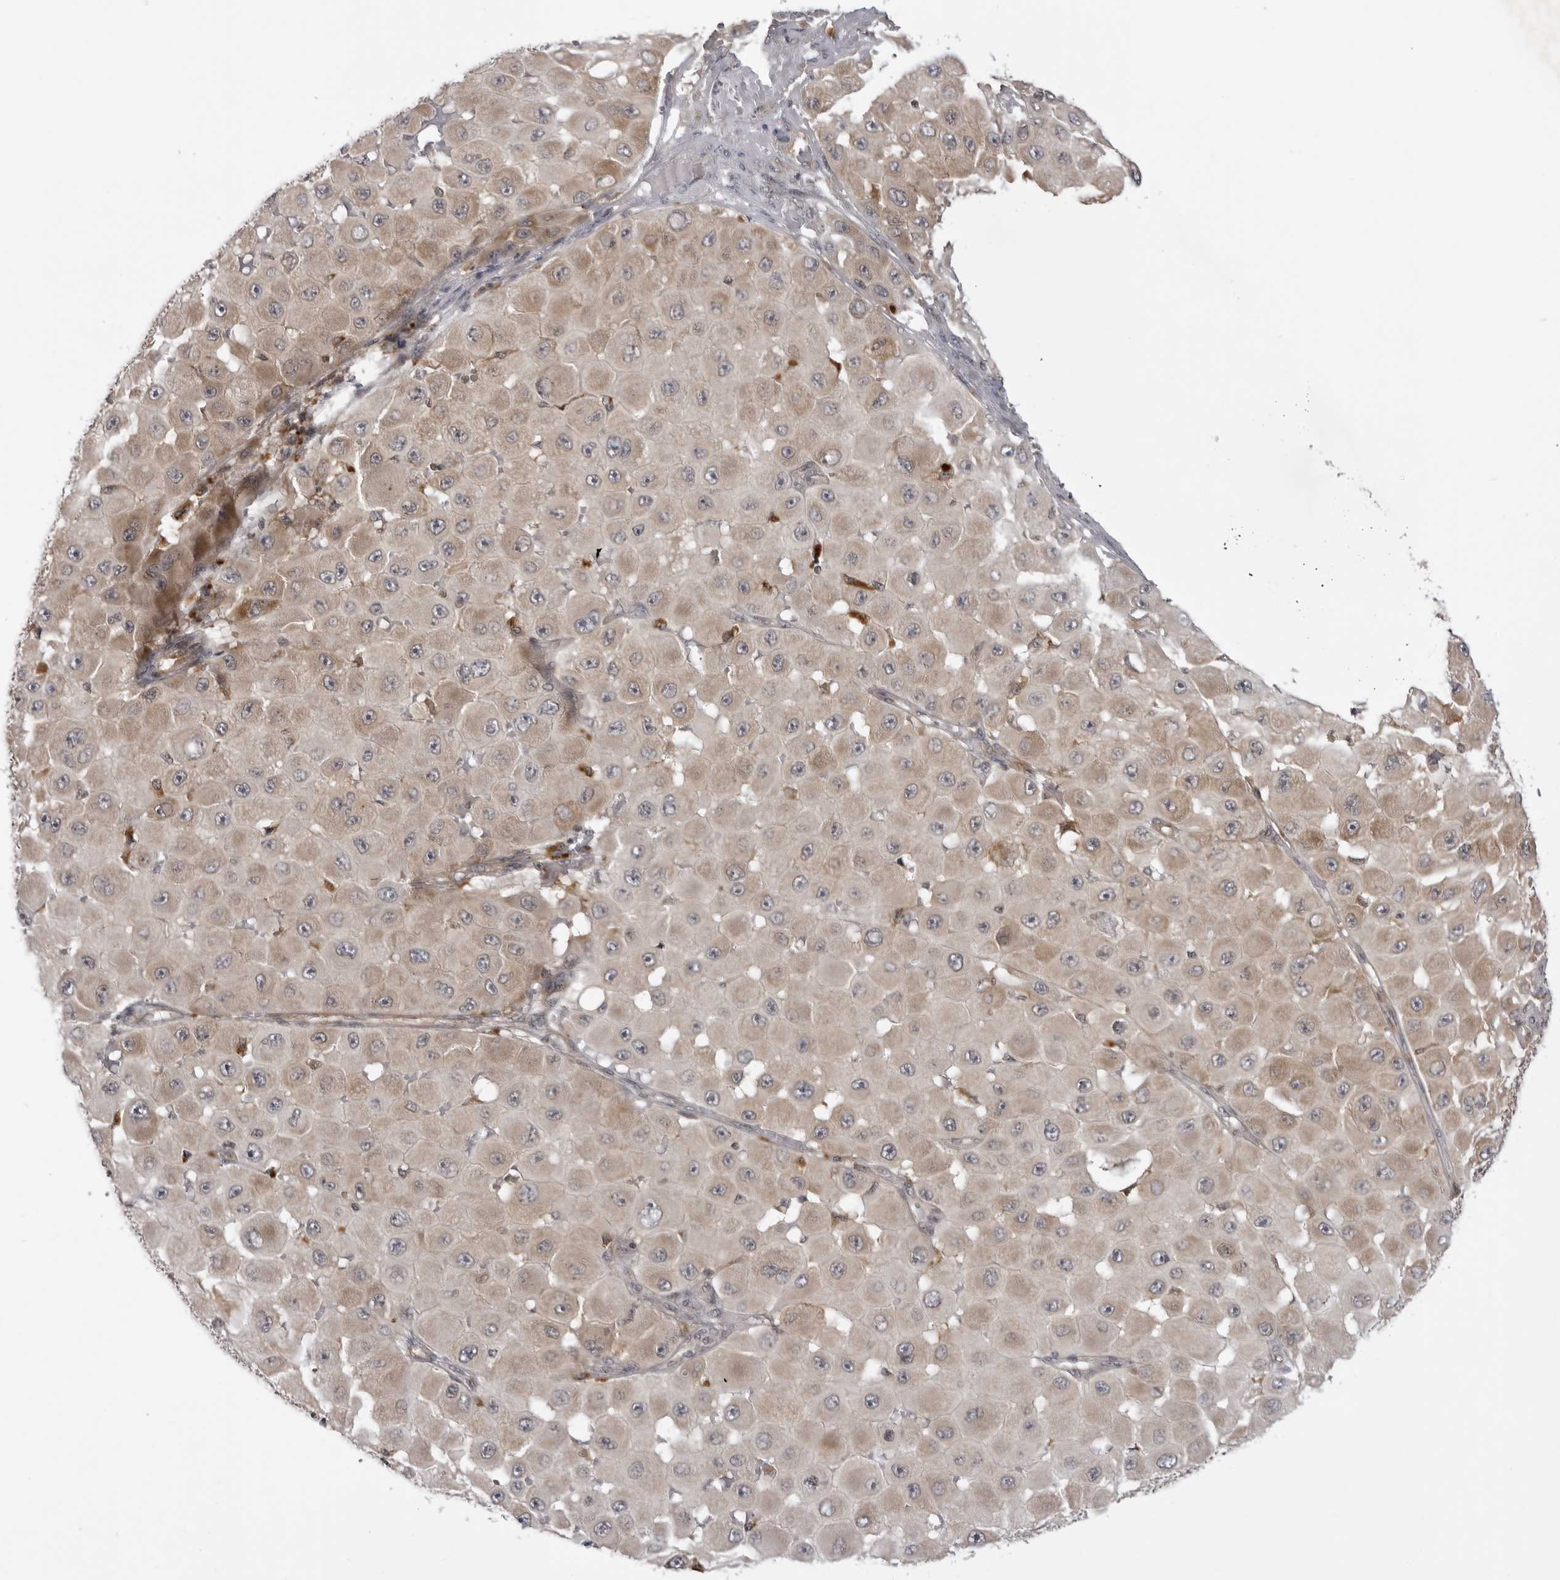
{"staining": {"intensity": "moderate", "quantity": "25%-75%", "location": "cytoplasmic/membranous"}, "tissue": "melanoma", "cell_type": "Tumor cells", "image_type": "cancer", "snomed": [{"axis": "morphology", "description": "Malignant melanoma, NOS"}, {"axis": "topography", "description": "Skin"}], "caption": "Malignant melanoma stained with a brown dye demonstrates moderate cytoplasmic/membranous positive expression in approximately 25%-75% of tumor cells.", "gene": "USP43", "patient": {"sex": "female", "age": 81}}